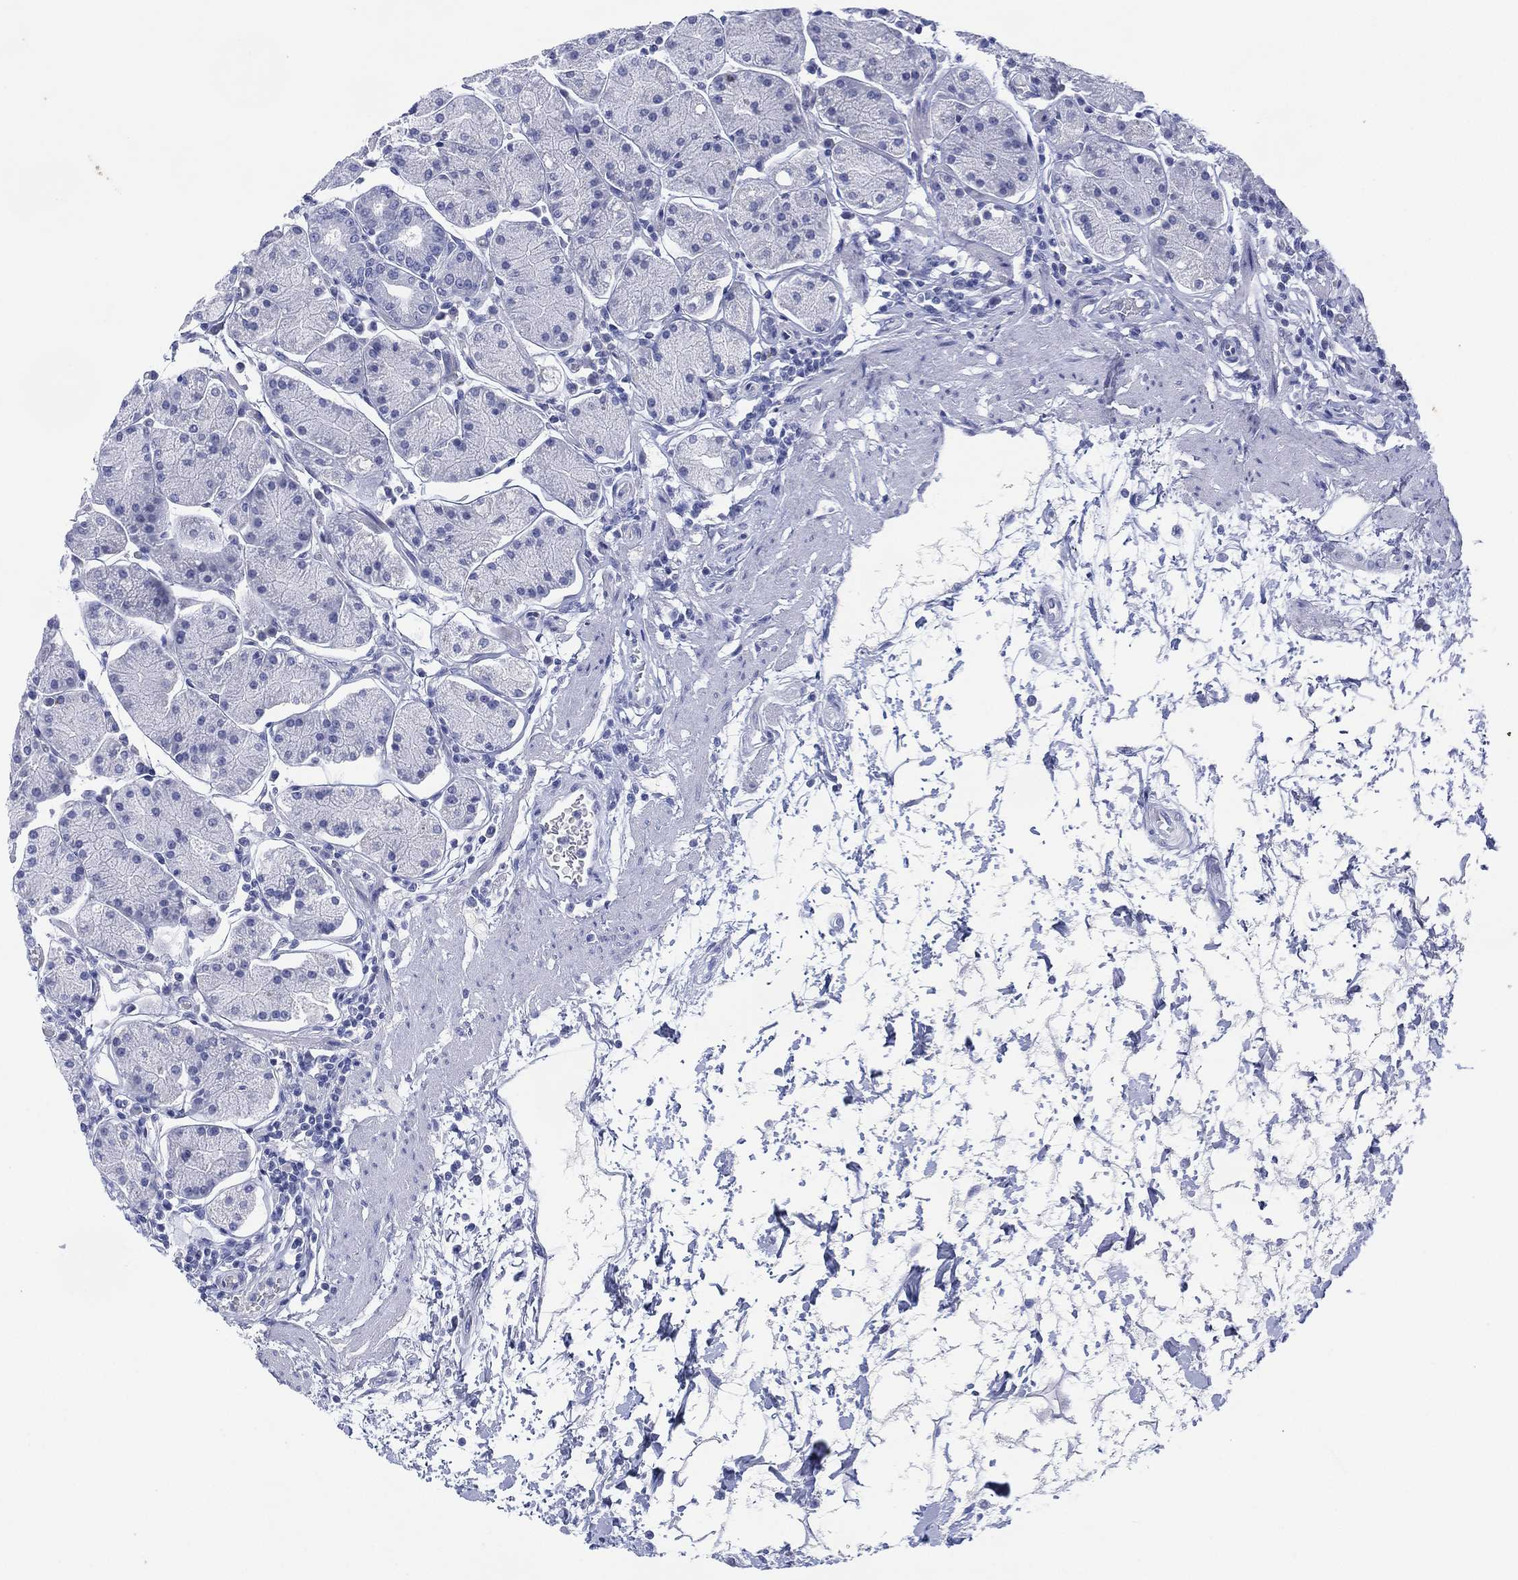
{"staining": {"intensity": "negative", "quantity": "none", "location": "none"}, "tissue": "stomach", "cell_type": "Glandular cells", "image_type": "normal", "snomed": [{"axis": "morphology", "description": "Normal tissue, NOS"}, {"axis": "topography", "description": "Stomach"}], "caption": "This is a histopathology image of immunohistochemistry staining of normal stomach, which shows no expression in glandular cells.", "gene": "DSG1", "patient": {"sex": "male", "age": 54}}